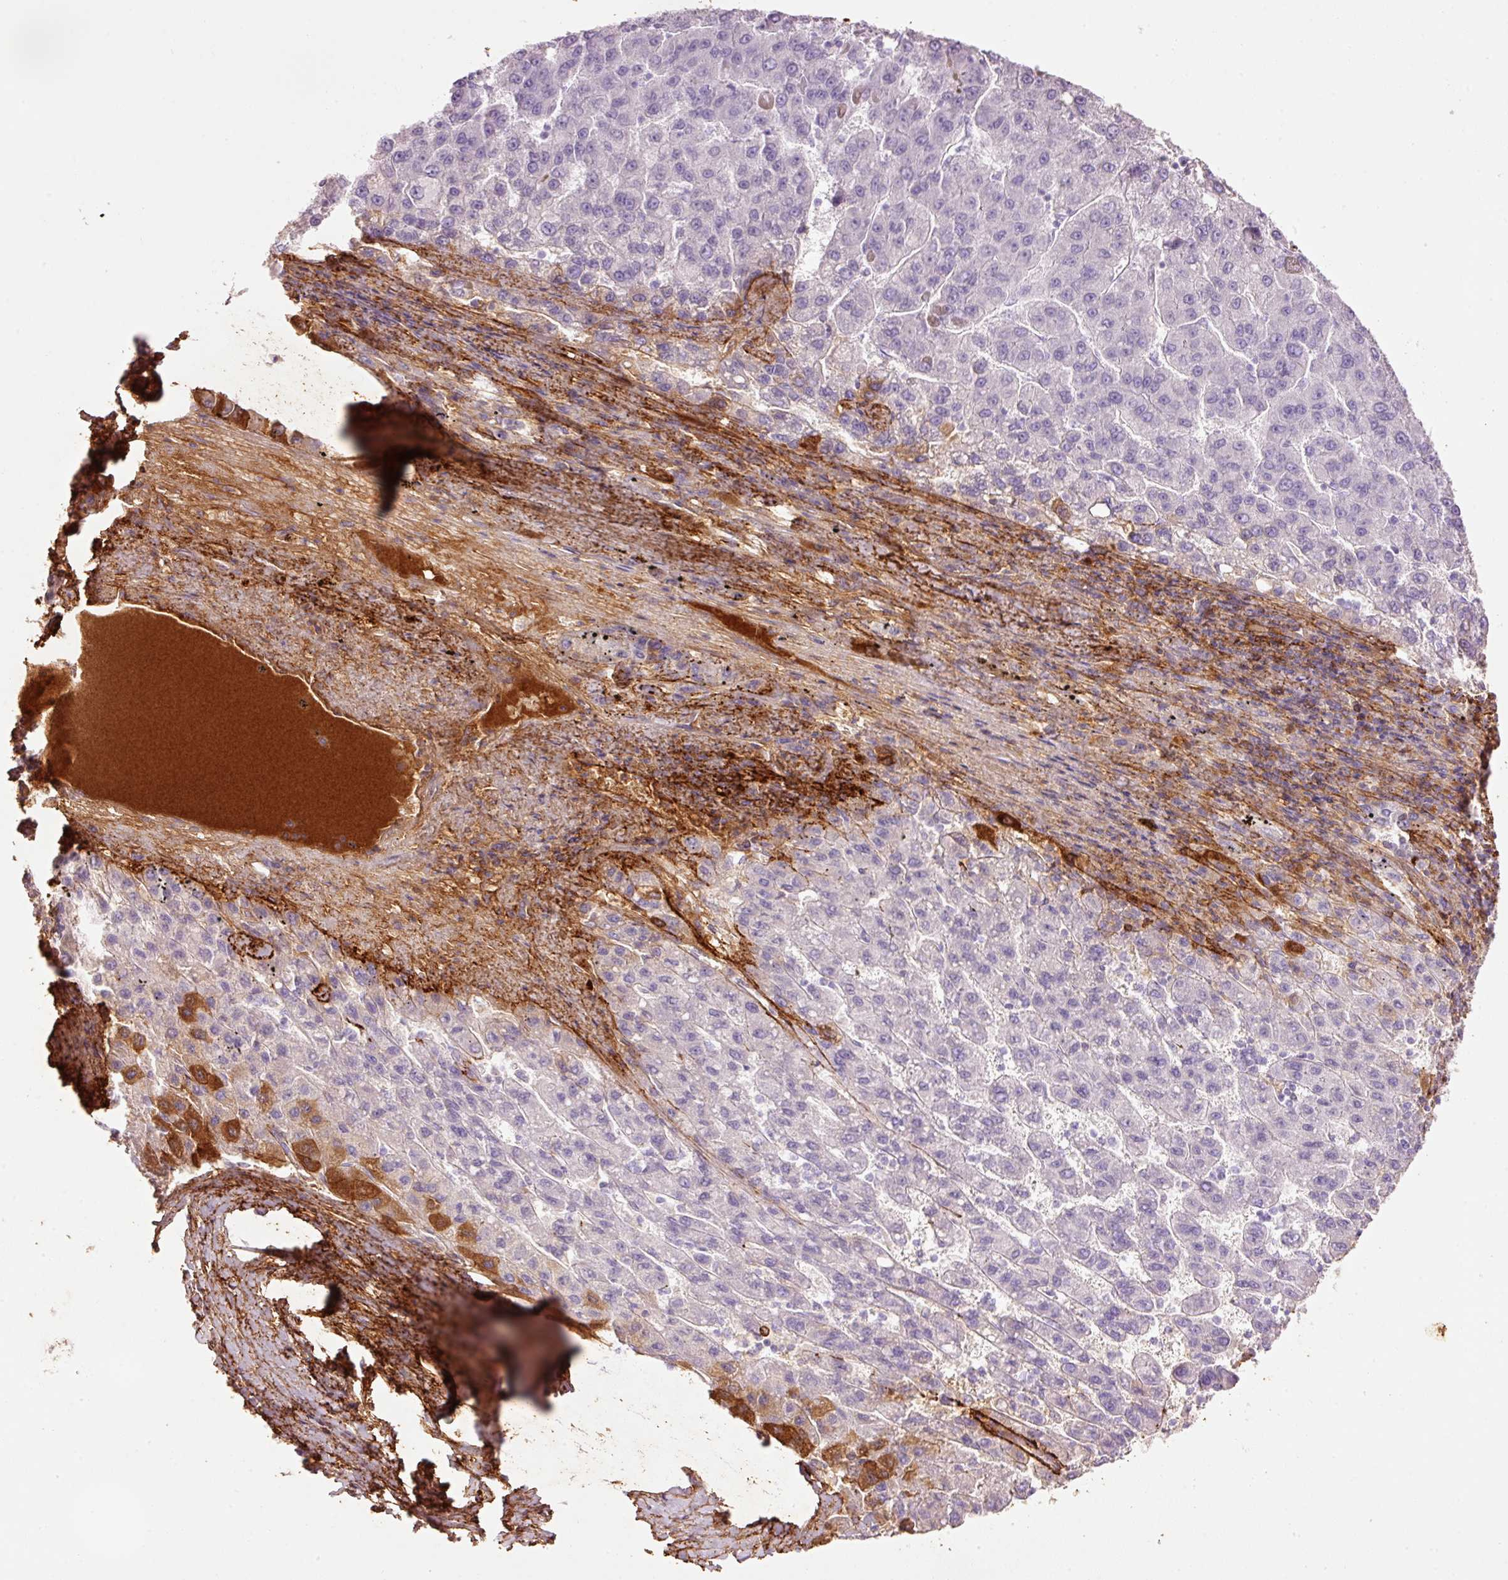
{"staining": {"intensity": "negative", "quantity": "none", "location": "none"}, "tissue": "liver cancer", "cell_type": "Tumor cells", "image_type": "cancer", "snomed": [{"axis": "morphology", "description": "Carcinoma, Hepatocellular, NOS"}, {"axis": "topography", "description": "Liver"}], "caption": "Tumor cells are negative for brown protein staining in liver hepatocellular carcinoma.", "gene": "MFAP4", "patient": {"sex": "female", "age": 82}}